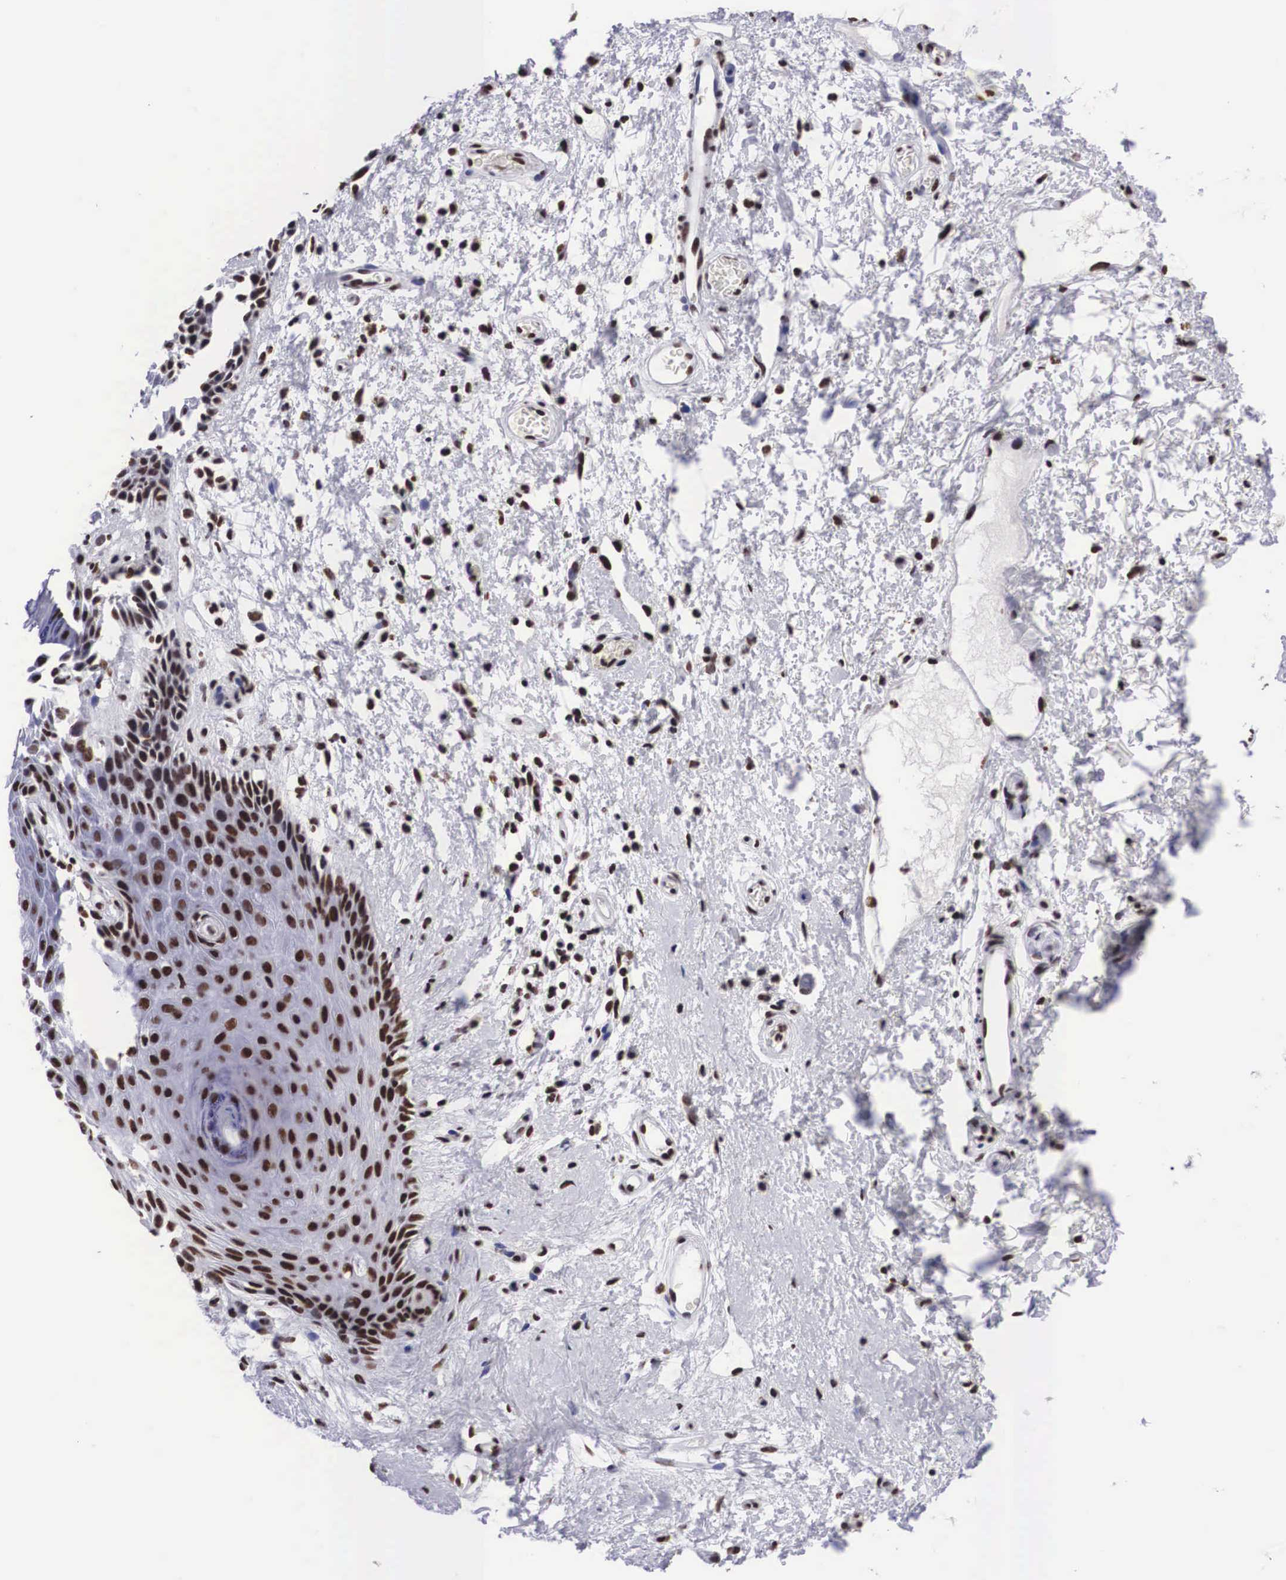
{"staining": {"intensity": "strong", "quantity": ">75%", "location": "nuclear"}, "tissue": "skin", "cell_type": "Epidermal cells", "image_type": "normal", "snomed": [{"axis": "morphology", "description": "Normal tissue, NOS"}, {"axis": "topography", "description": "Anal"}, {"axis": "topography", "description": "Peripheral nerve tissue"}], "caption": "An immunohistochemistry micrograph of unremarkable tissue is shown. Protein staining in brown highlights strong nuclear positivity in skin within epidermal cells. Using DAB (3,3'-diaminobenzidine) (brown) and hematoxylin (blue) stains, captured at high magnification using brightfield microscopy.", "gene": "SF3A1", "patient": {"sex": "female", "age": 46}}